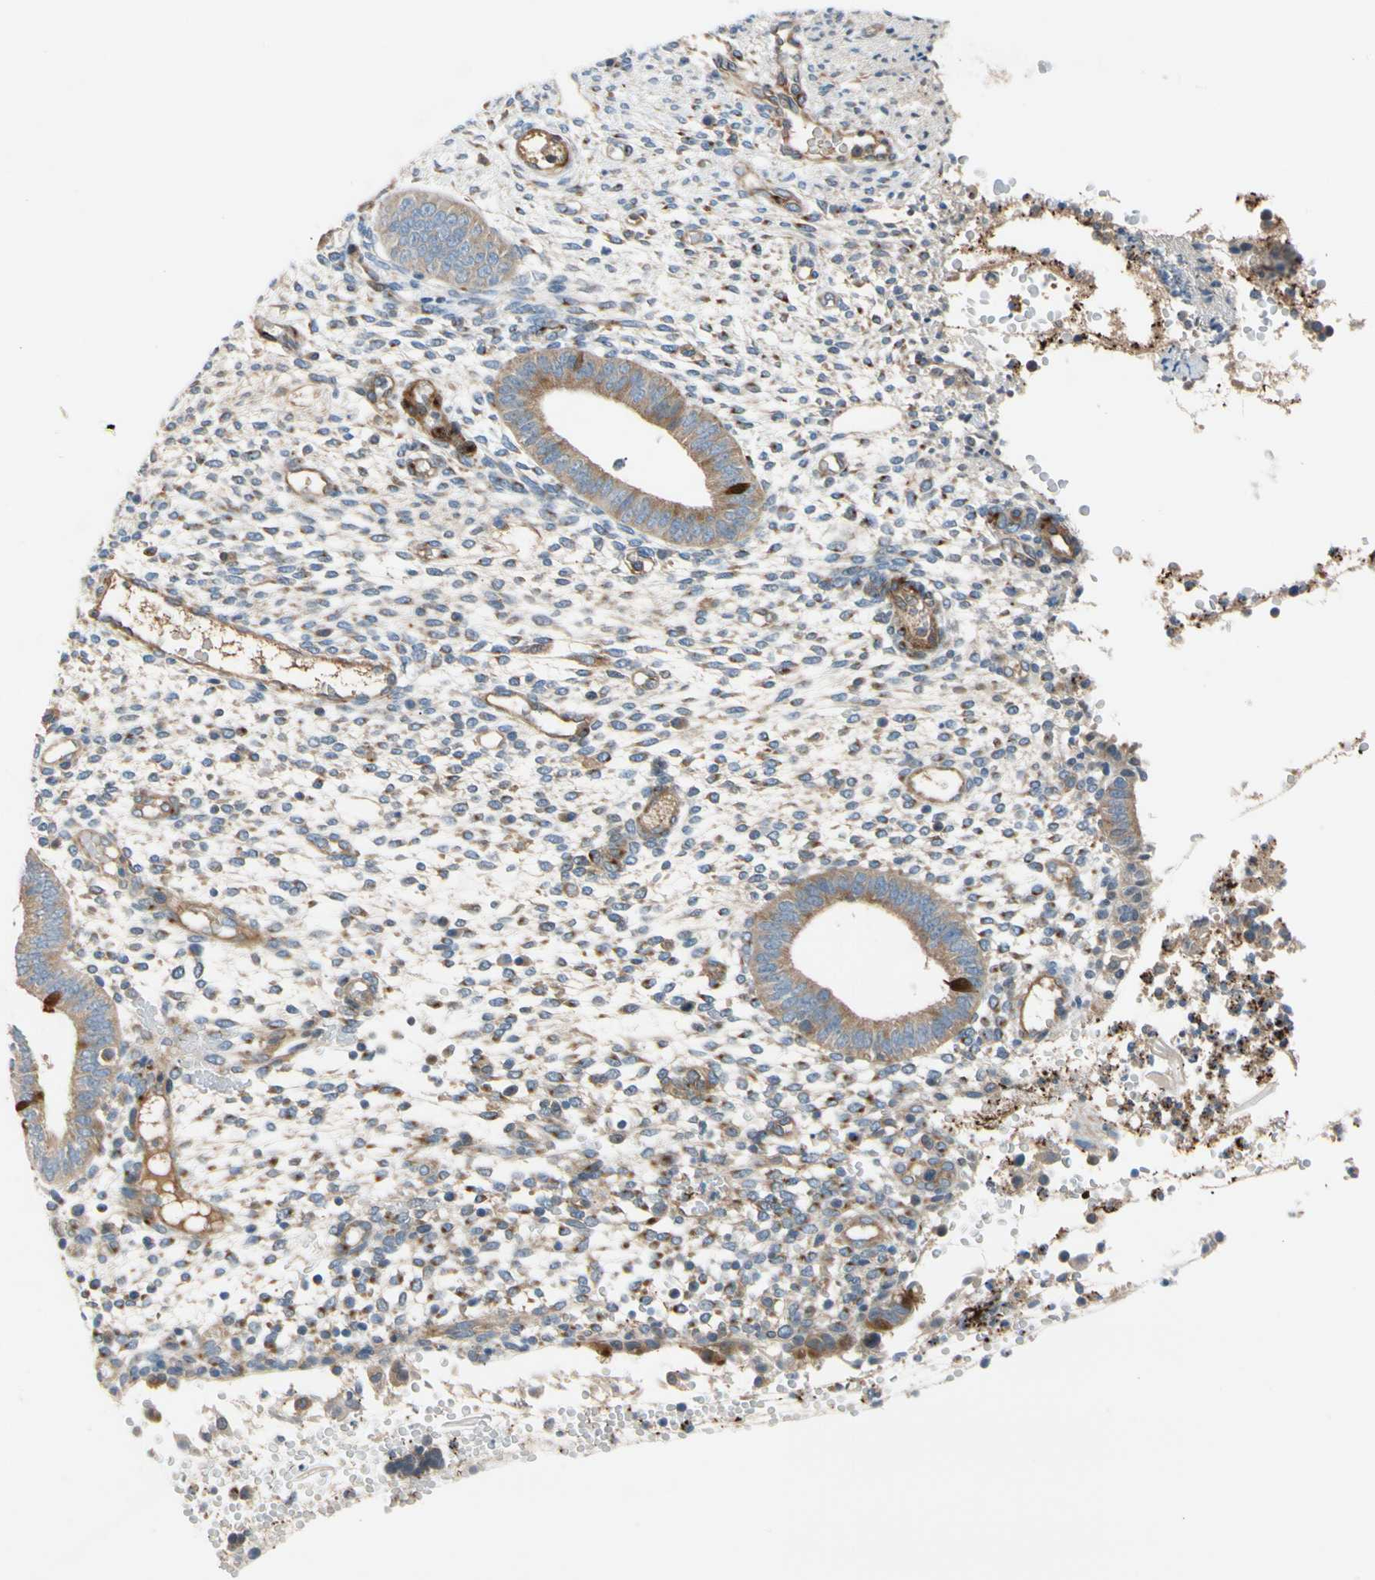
{"staining": {"intensity": "weak", "quantity": "25%-75%", "location": "cytoplasmic/membranous"}, "tissue": "endometrium", "cell_type": "Cells in endometrial stroma", "image_type": "normal", "snomed": [{"axis": "morphology", "description": "Normal tissue, NOS"}, {"axis": "topography", "description": "Endometrium"}], "caption": "Protein expression by IHC exhibits weak cytoplasmic/membranous positivity in approximately 25%-75% of cells in endometrial stroma in benign endometrium. Nuclei are stained in blue.", "gene": "ENTREP3", "patient": {"sex": "female", "age": 35}}